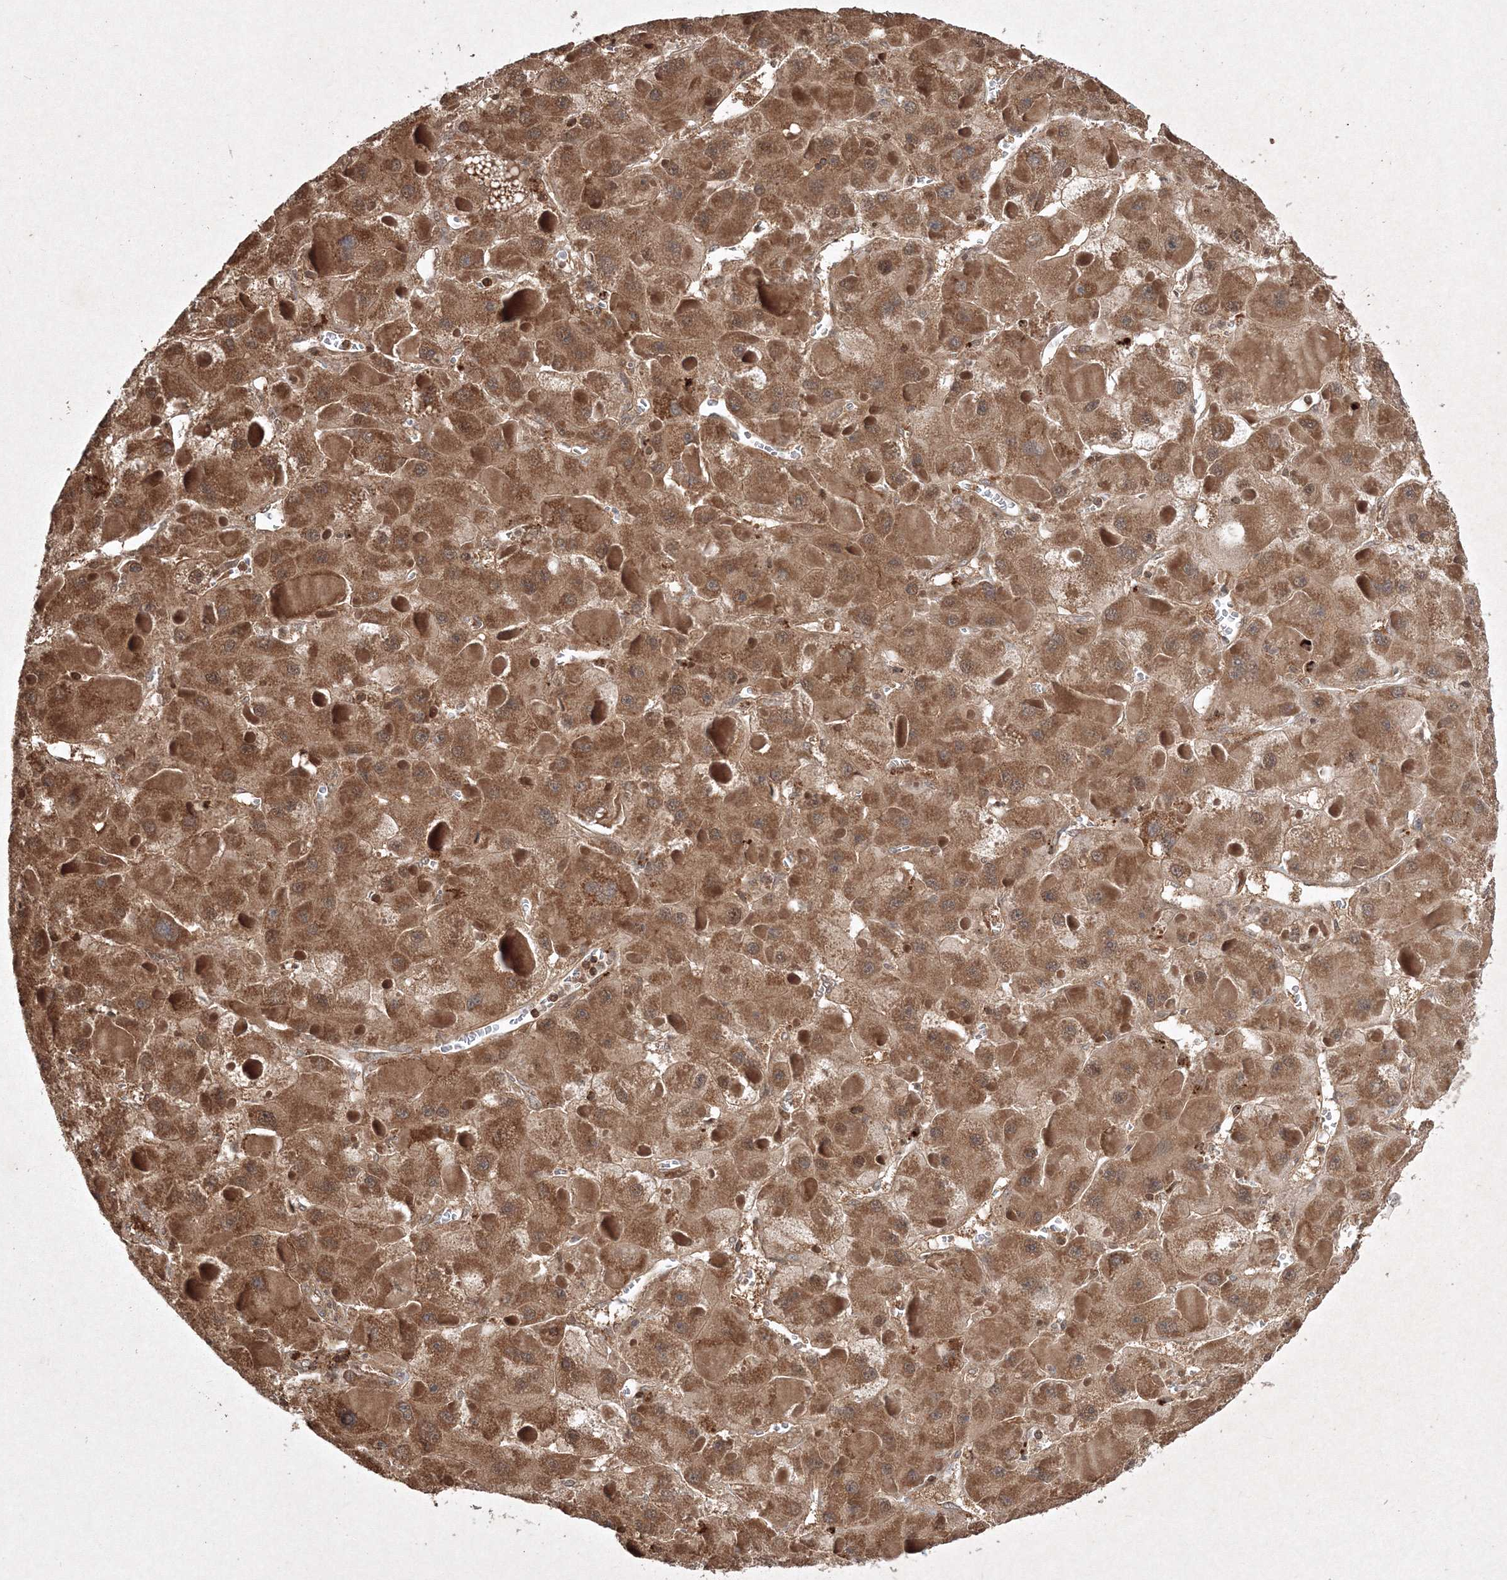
{"staining": {"intensity": "moderate", "quantity": ">75%", "location": "cytoplasmic/membranous"}, "tissue": "liver cancer", "cell_type": "Tumor cells", "image_type": "cancer", "snomed": [{"axis": "morphology", "description": "Carcinoma, Hepatocellular, NOS"}, {"axis": "topography", "description": "Liver"}], "caption": "A high-resolution micrograph shows immunohistochemistry staining of liver hepatocellular carcinoma, which shows moderate cytoplasmic/membranous positivity in about >75% of tumor cells.", "gene": "PLTP", "patient": {"sex": "female", "age": 73}}